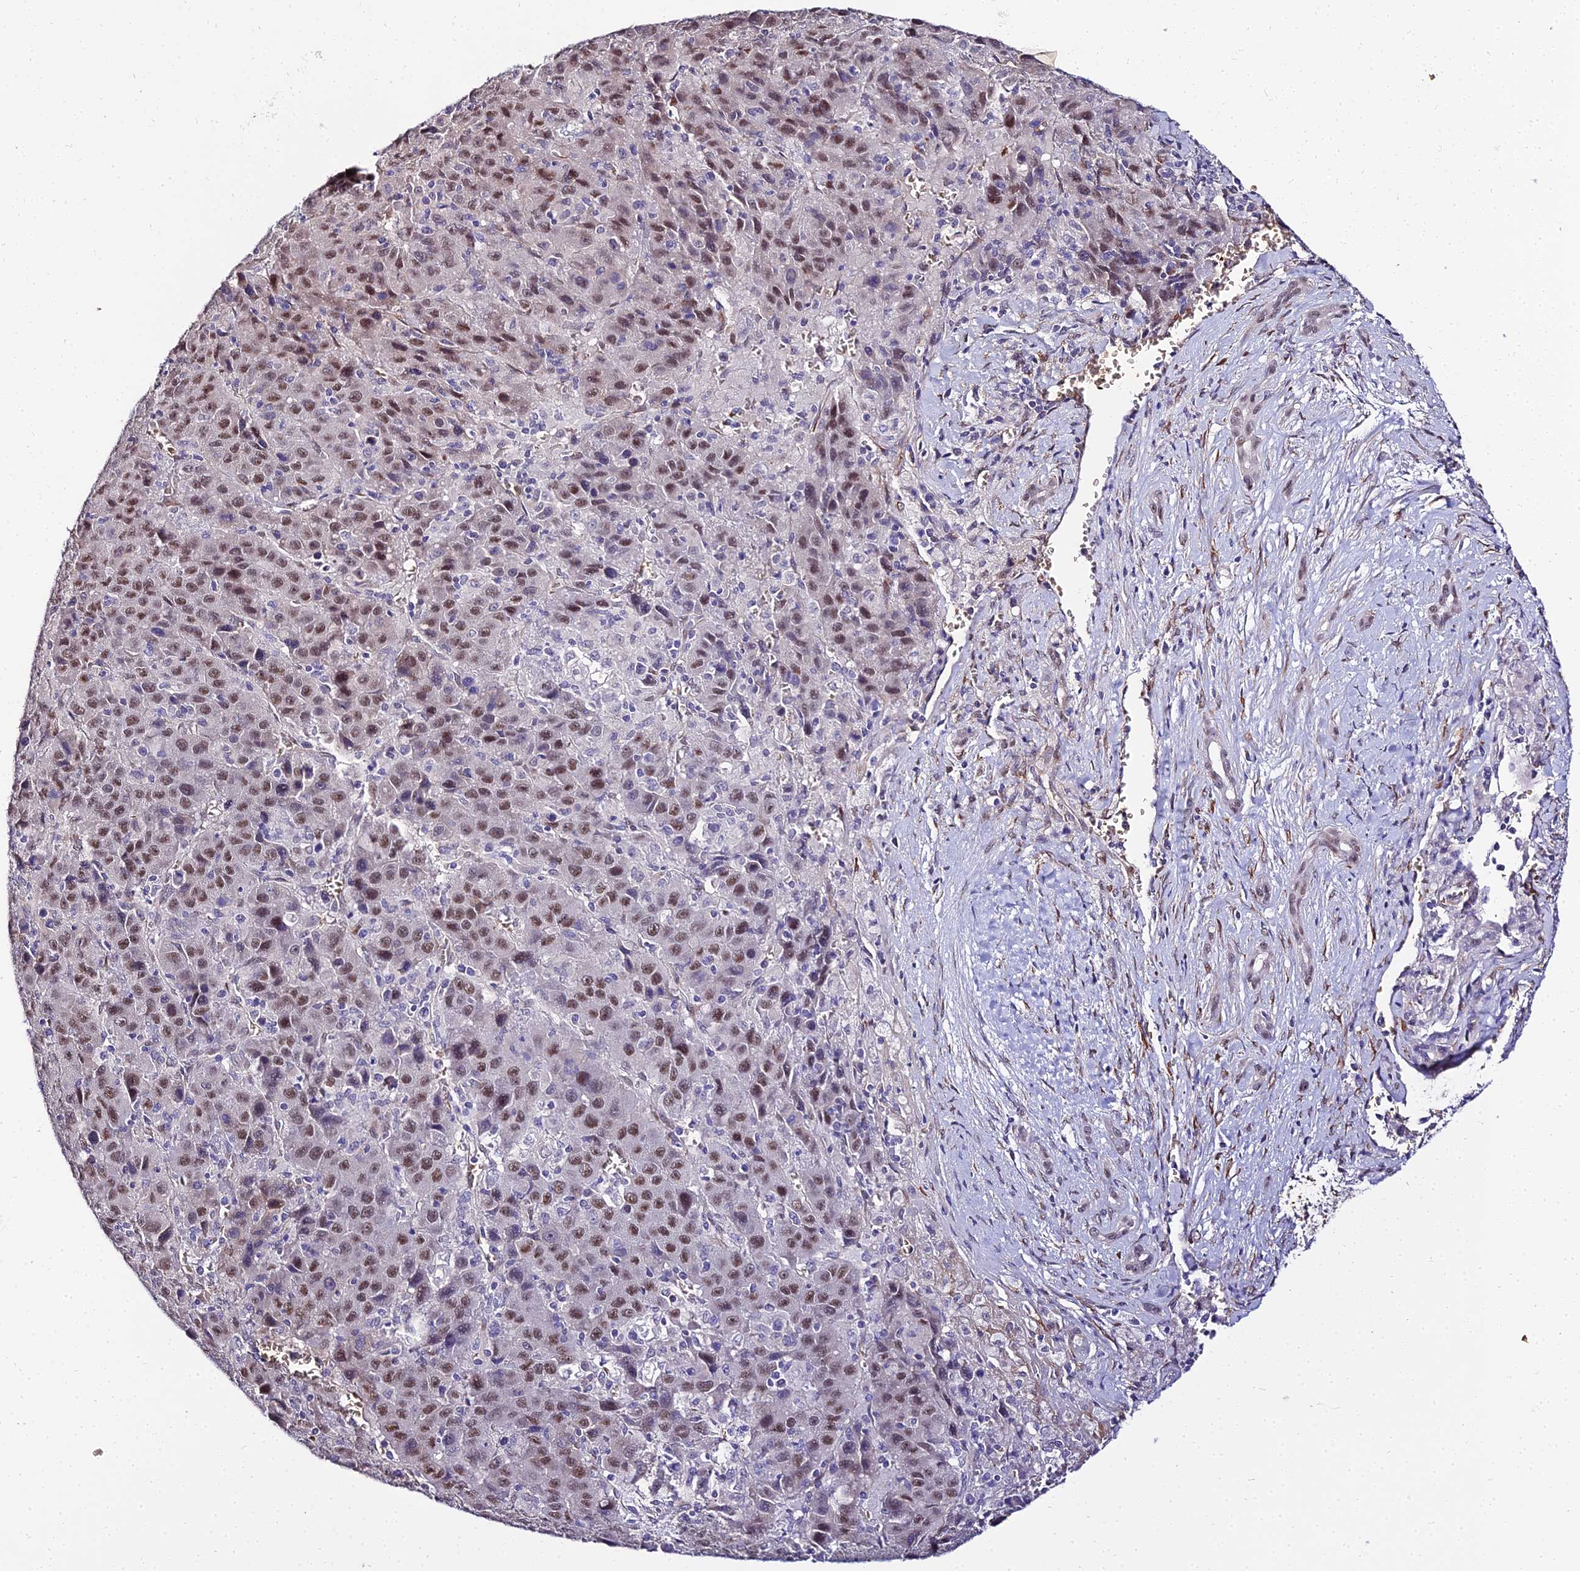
{"staining": {"intensity": "moderate", "quantity": "25%-75%", "location": "nuclear"}, "tissue": "liver cancer", "cell_type": "Tumor cells", "image_type": "cancer", "snomed": [{"axis": "morphology", "description": "Carcinoma, Hepatocellular, NOS"}, {"axis": "topography", "description": "Liver"}], "caption": "Tumor cells reveal medium levels of moderate nuclear expression in about 25%-75% of cells in hepatocellular carcinoma (liver). The staining was performed using DAB (3,3'-diaminobenzidine), with brown indicating positive protein expression. Nuclei are stained blue with hematoxylin.", "gene": "BCL9", "patient": {"sex": "female", "age": 53}}